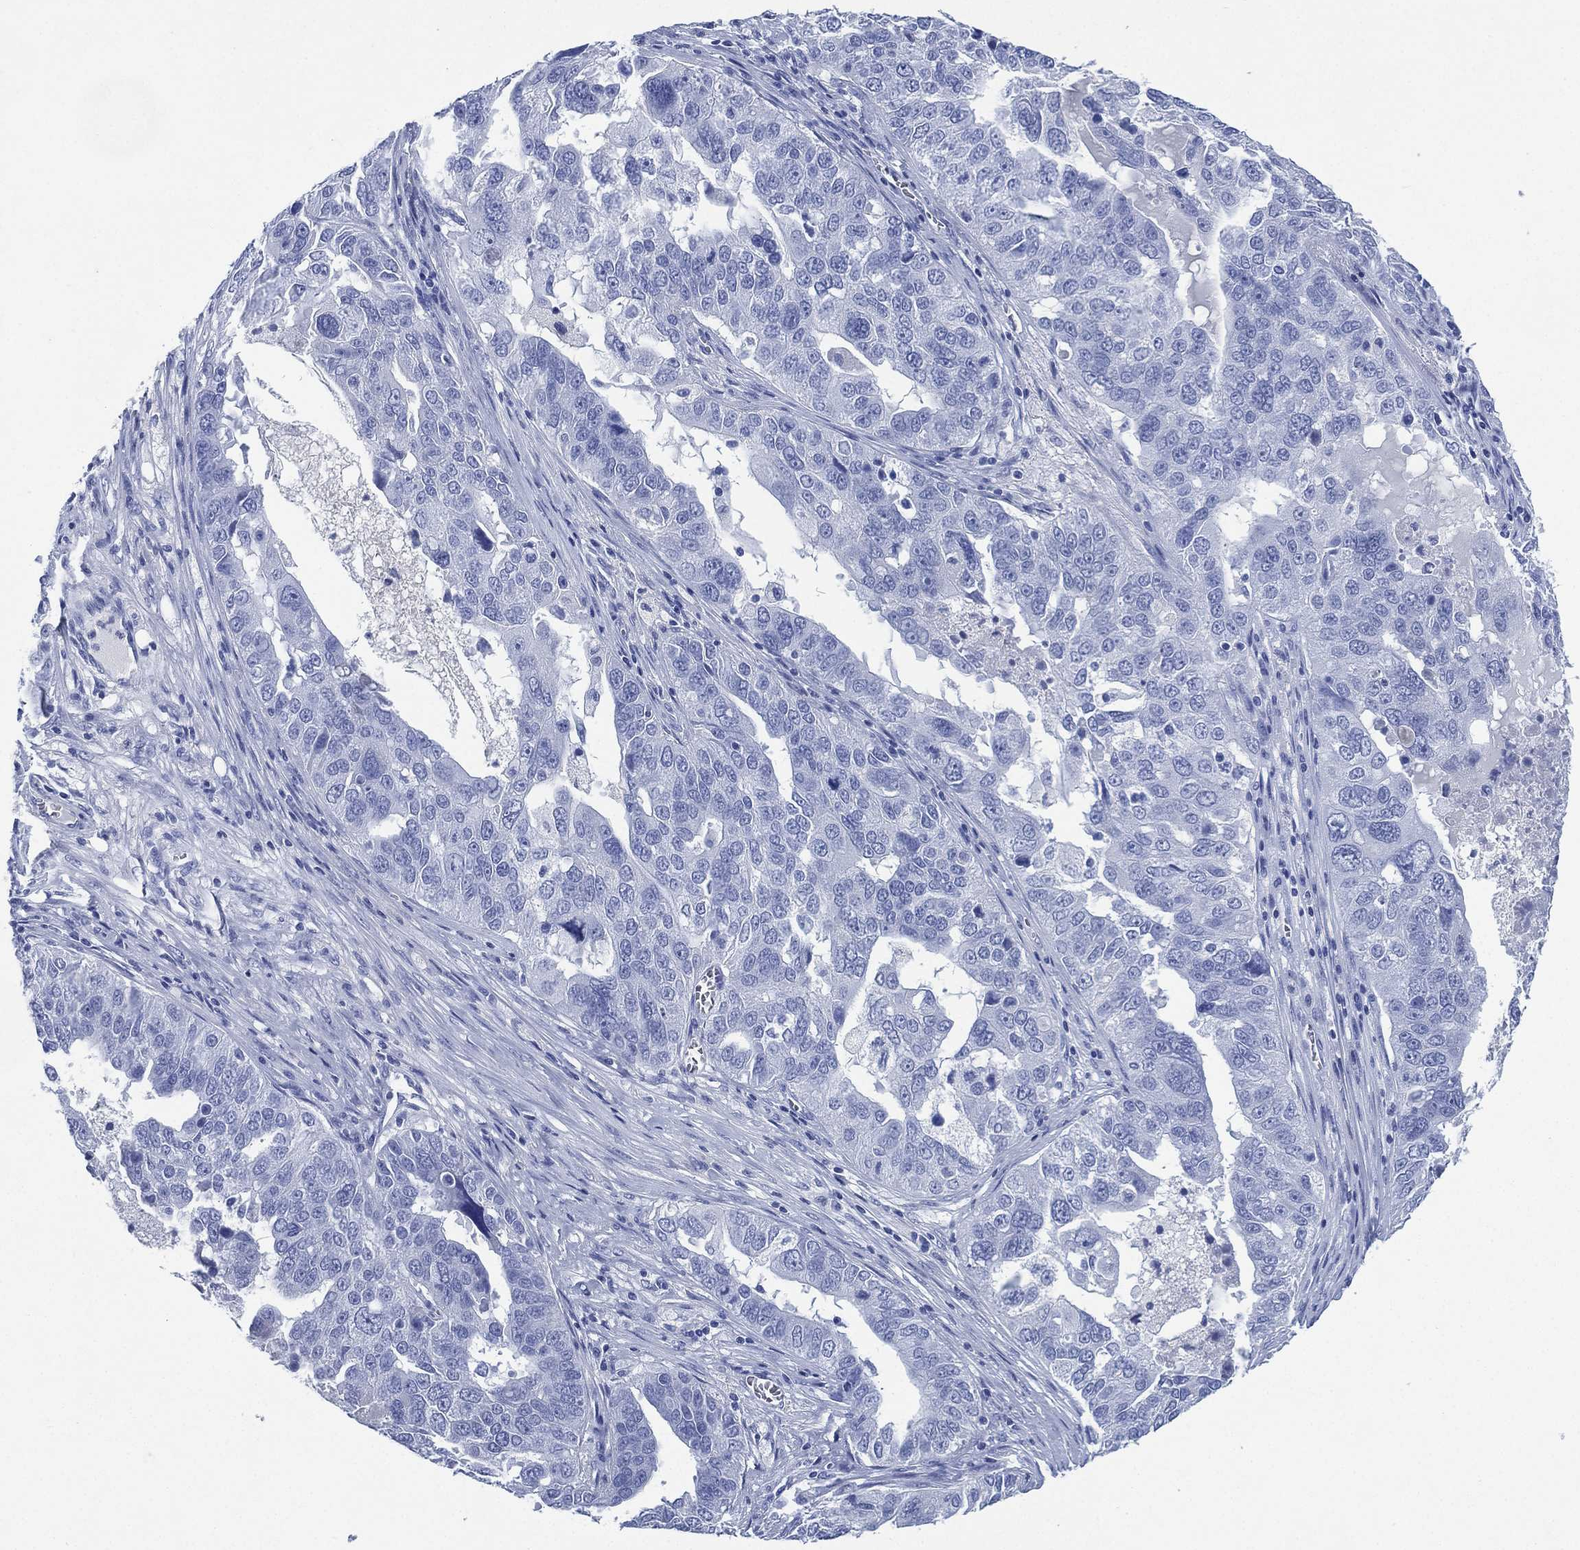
{"staining": {"intensity": "negative", "quantity": "none", "location": "none"}, "tissue": "ovarian cancer", "cell_type": "Tumor cells", "image_type": "cancer", "snomed": [{"axis": "morphology", "description": "Carcinoma, endometroid"}, {"axis": "topography", "description": "Soft tissue"}, {"axis": "topography", "description": "Ovary"}], "caption": "Photomicrograph shows no protein expression in tumor cells of ovarian endometroid carcinoma tissue. (Immunohistochemistry, brightfield microscopy, high magnification).", "gene": "SIGLECL1", "patient": {"sex": "female", "age": 52}}